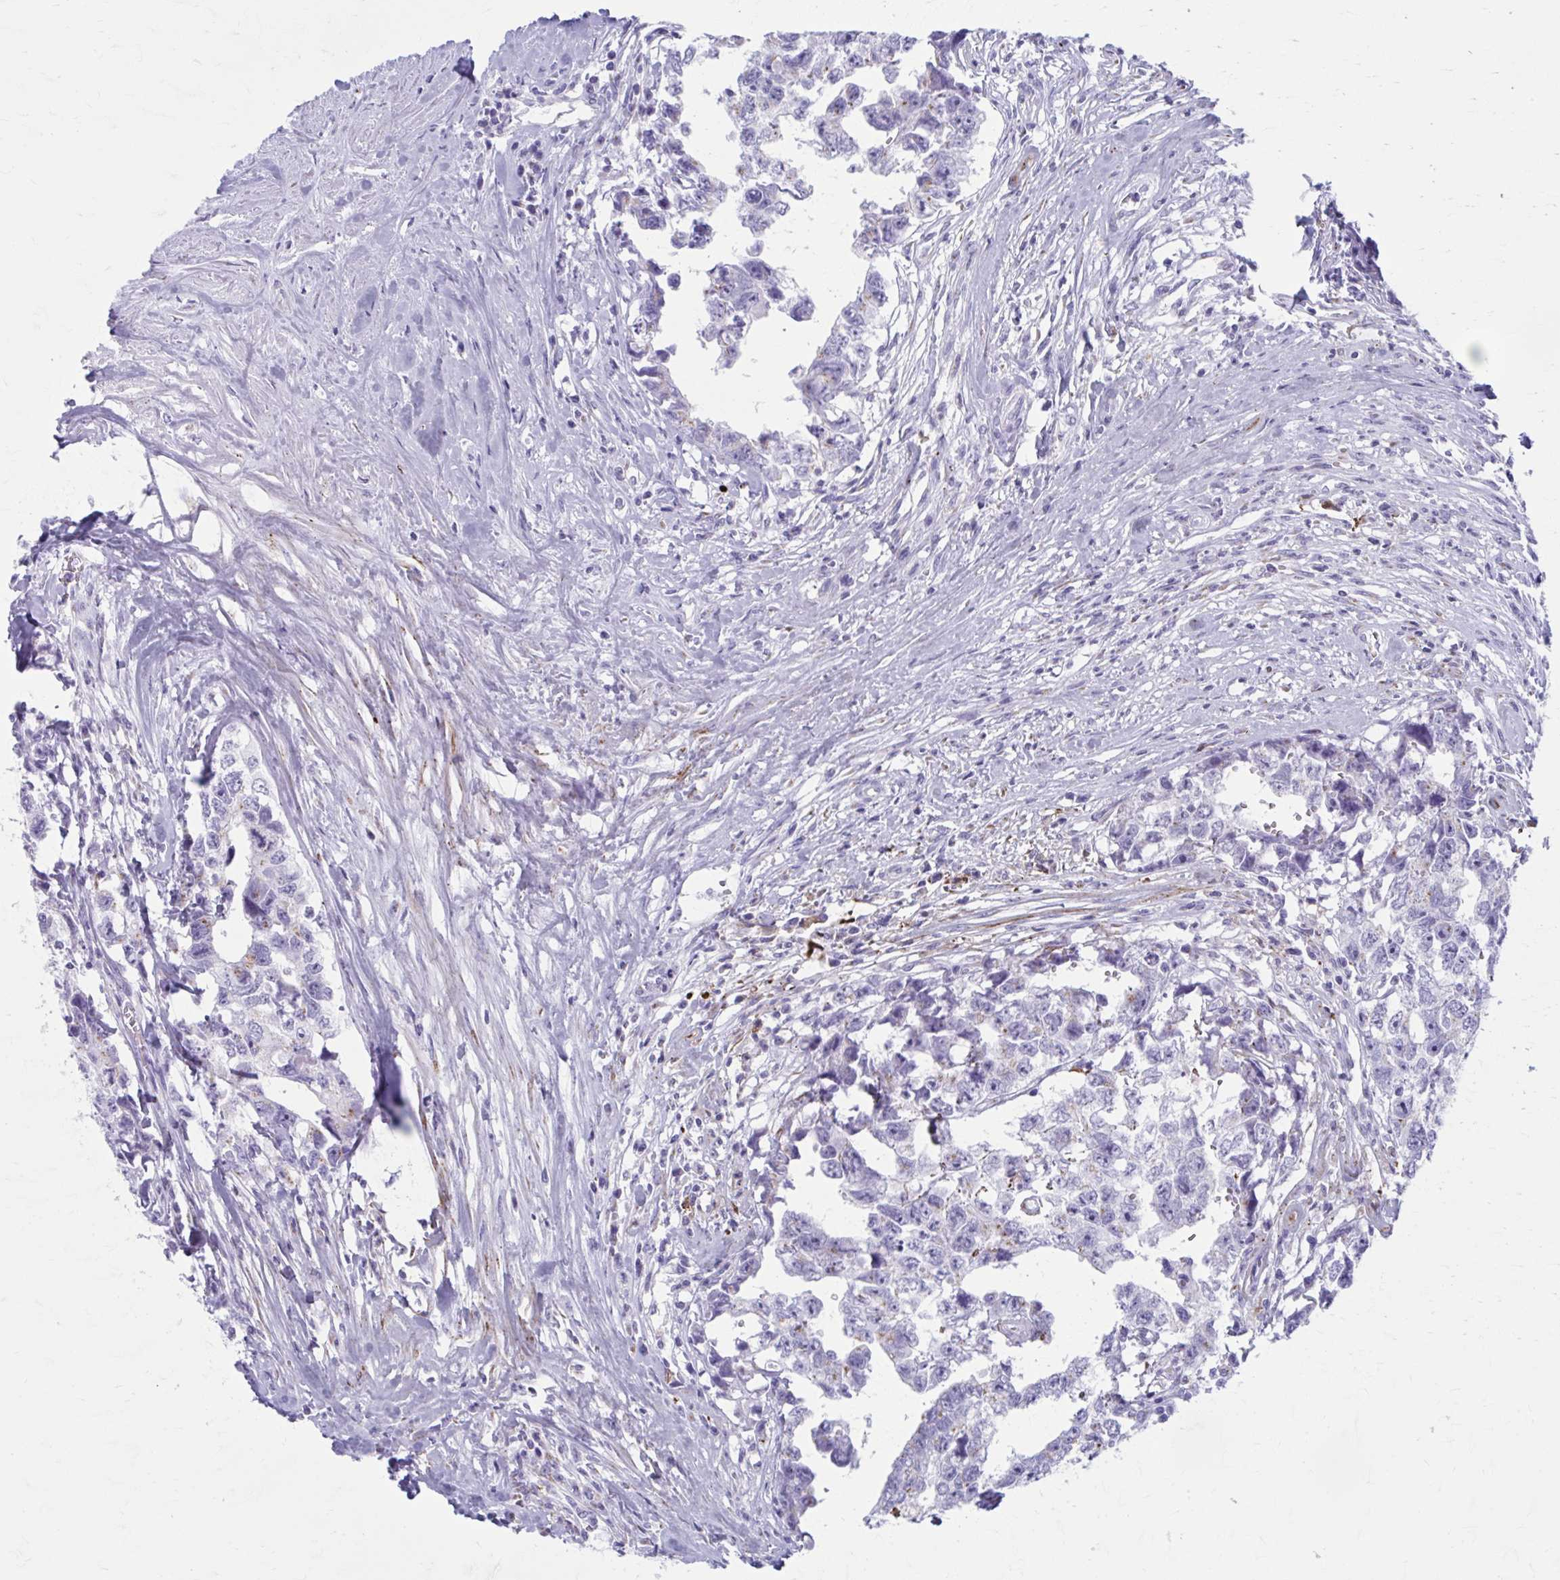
{"staining": {"intensity": "weak", "quantity": "<25%", "location": "cytoplasmic/membranous"}, "tissue": "testis cancer", "cell_type": "Tumor cells", "image_type": "cancer", "snomed": [{"axis": "morphology", "description": "Carcinoma, Embryonal, NOS"}, {"axis": "topography", "description": "Testis"}], "caption": "The micrograph shows no significant positivity in tumor cells of testis cancer (embryonal carcinoma).", "gene": "KCNE2", "patient": {"sex": "male", "age": 22}}